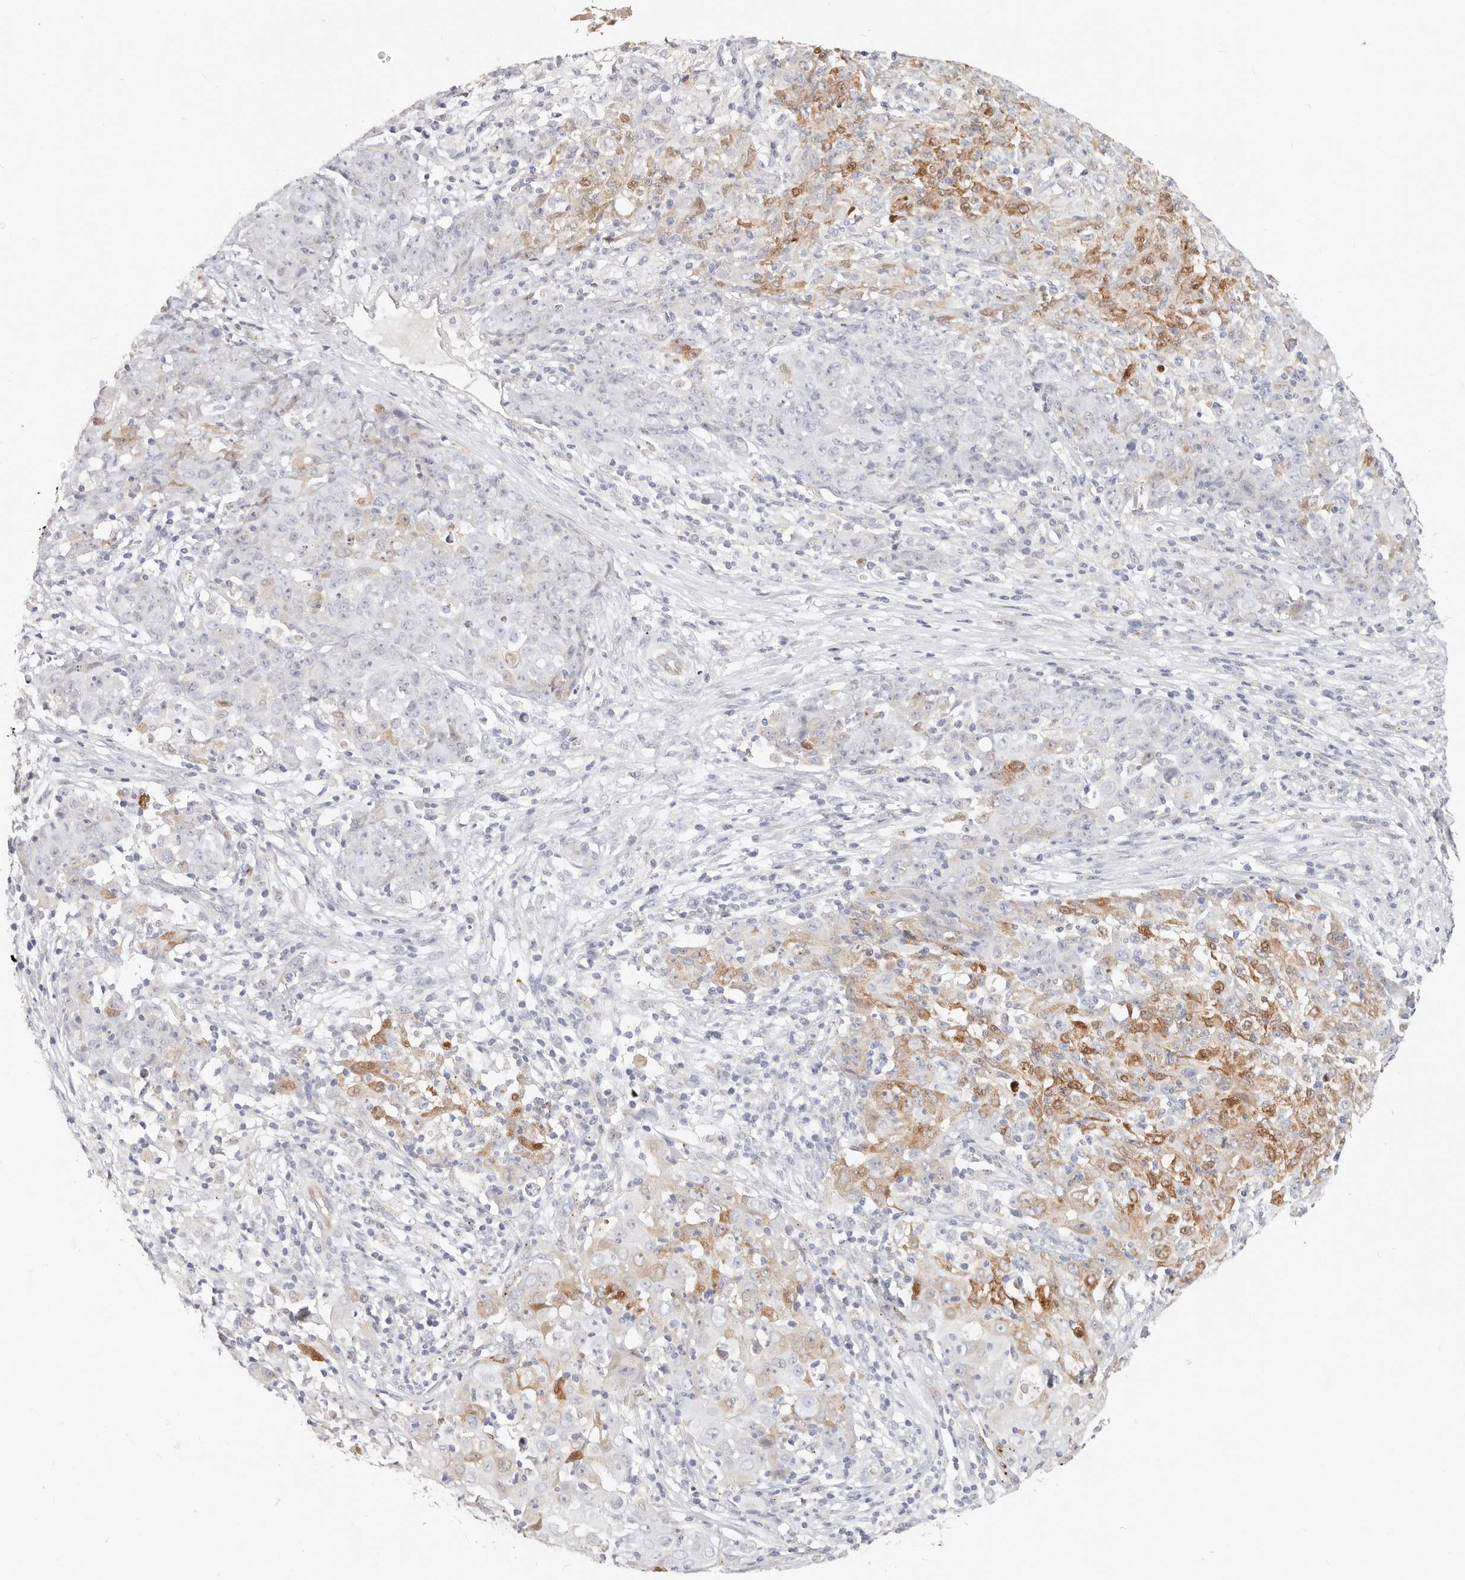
{"staining": {"intensity": "moderate", "quantity": "25%-75%", "location": "cytoplasmic/membranous,nuclear"}, "tissue": "ovarian cancer", "cell_type": "Tumor cells", "image_type": "cancer", "snomed": [{"axis": "morphology", "description": "Carcinoma, endometroid"}, {"axis": "topography", "description": "Ovary"}], "caption": "IHC photomicrograph of neoplastic tissue: ovarian cancer stained using immunohistochemistry demonstrates medium levels of moderate protein expression localized specifically in the cytoplasmic/membranous and nuclear of tumor cells, appearing as a cytoplasmic/membranous and nuclear brown color.", "gene": "ZRANB1", "patient": {"sex": "female", "age": 42}}